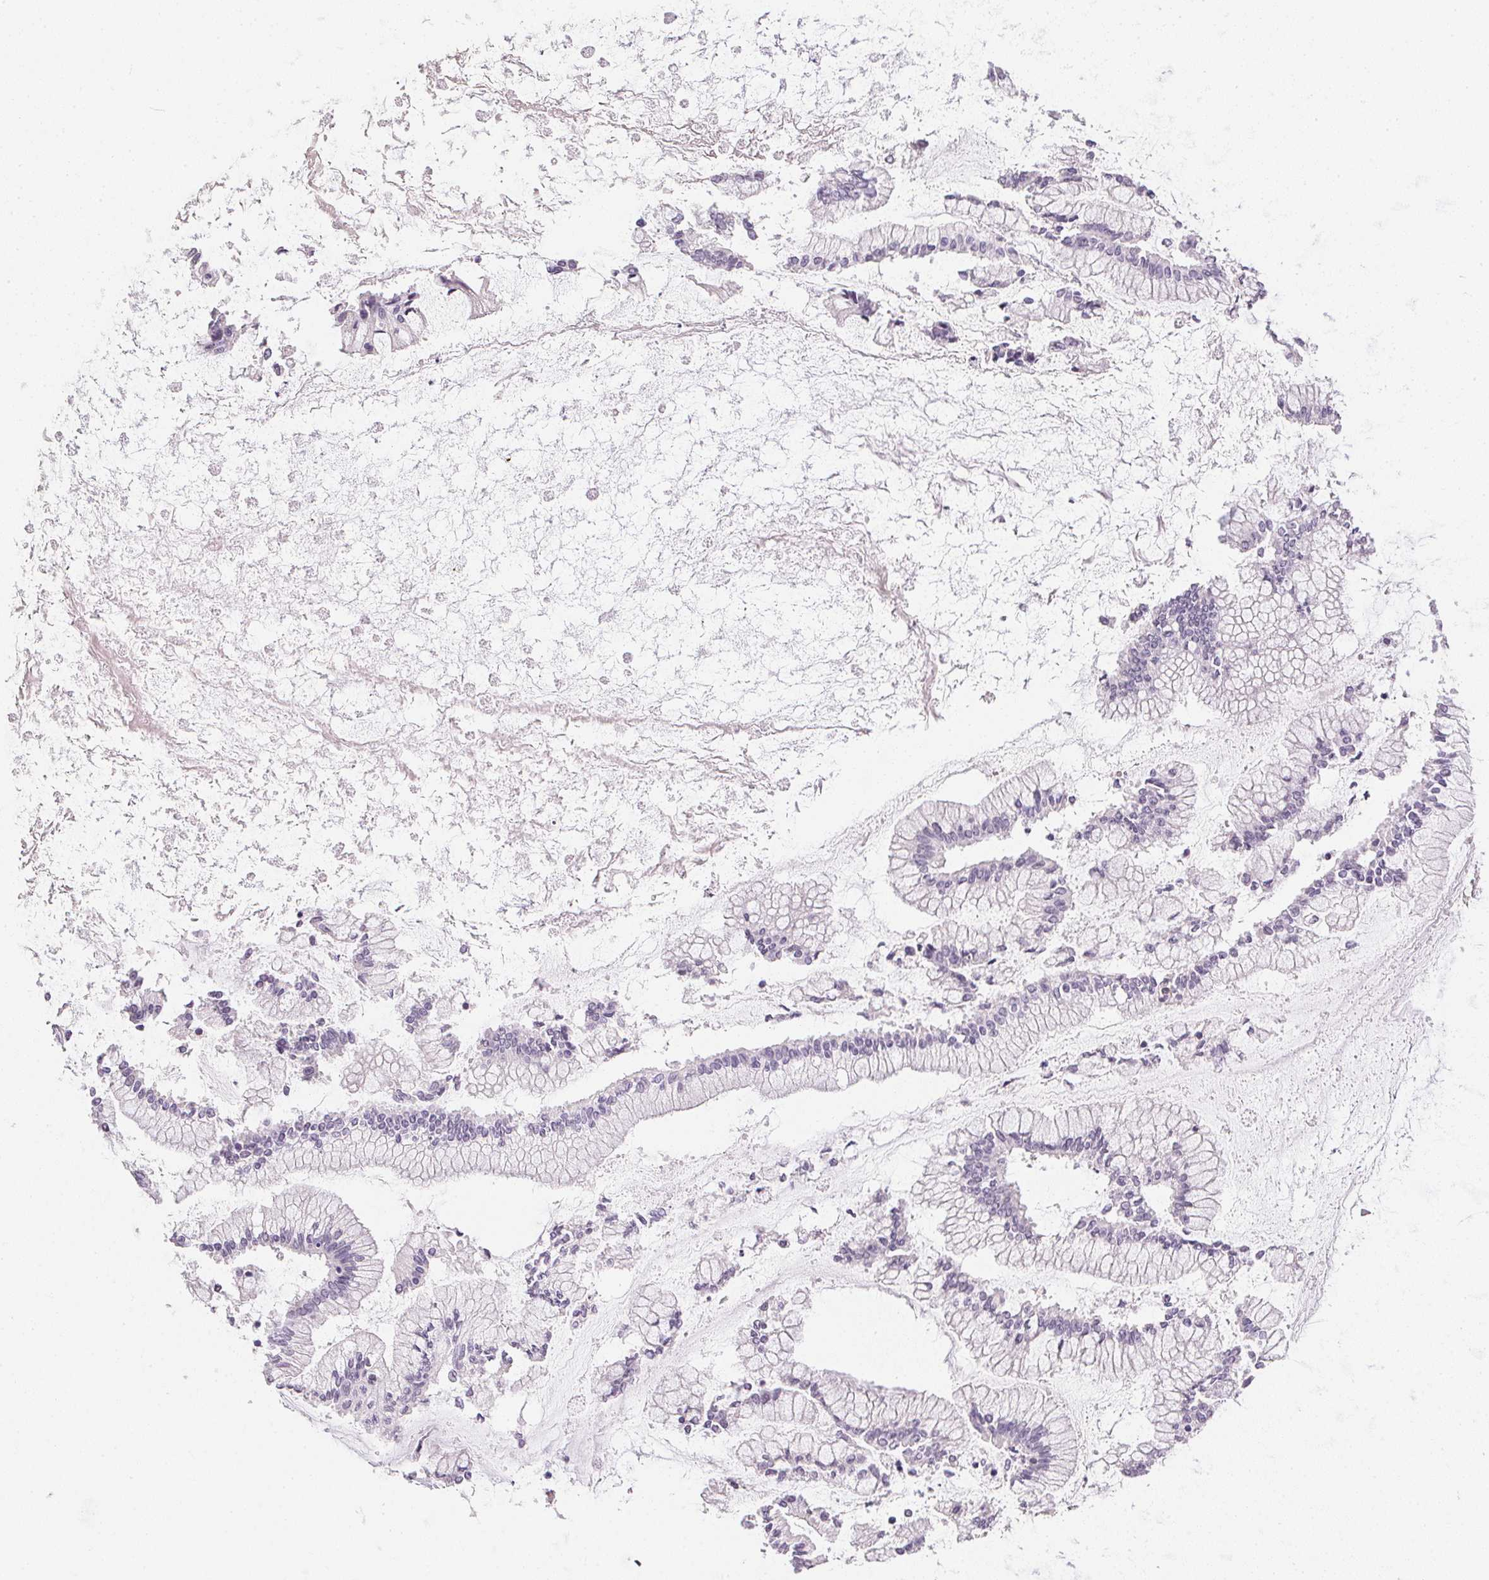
{"staining": {"intensity": "negative", "quantity": "none", "location": "none"}, "tissue": "ovarian cancer", "cell_type": "Tumor cells", "image_type": "cancer", "snomed": [{"axis": "morphology", "description": "Cystadenocarcinoma, mucinous, NOS"}, {"axis": "topography", "description": "Ovary"}], "caption": "Tumor cells show no significant staining in ovarian cancer. (Brightfield microscopy of DAB immunohistochemistry at high magnification).", "gene": "PPY", "patient": {"sex": "female", "age": 67}}